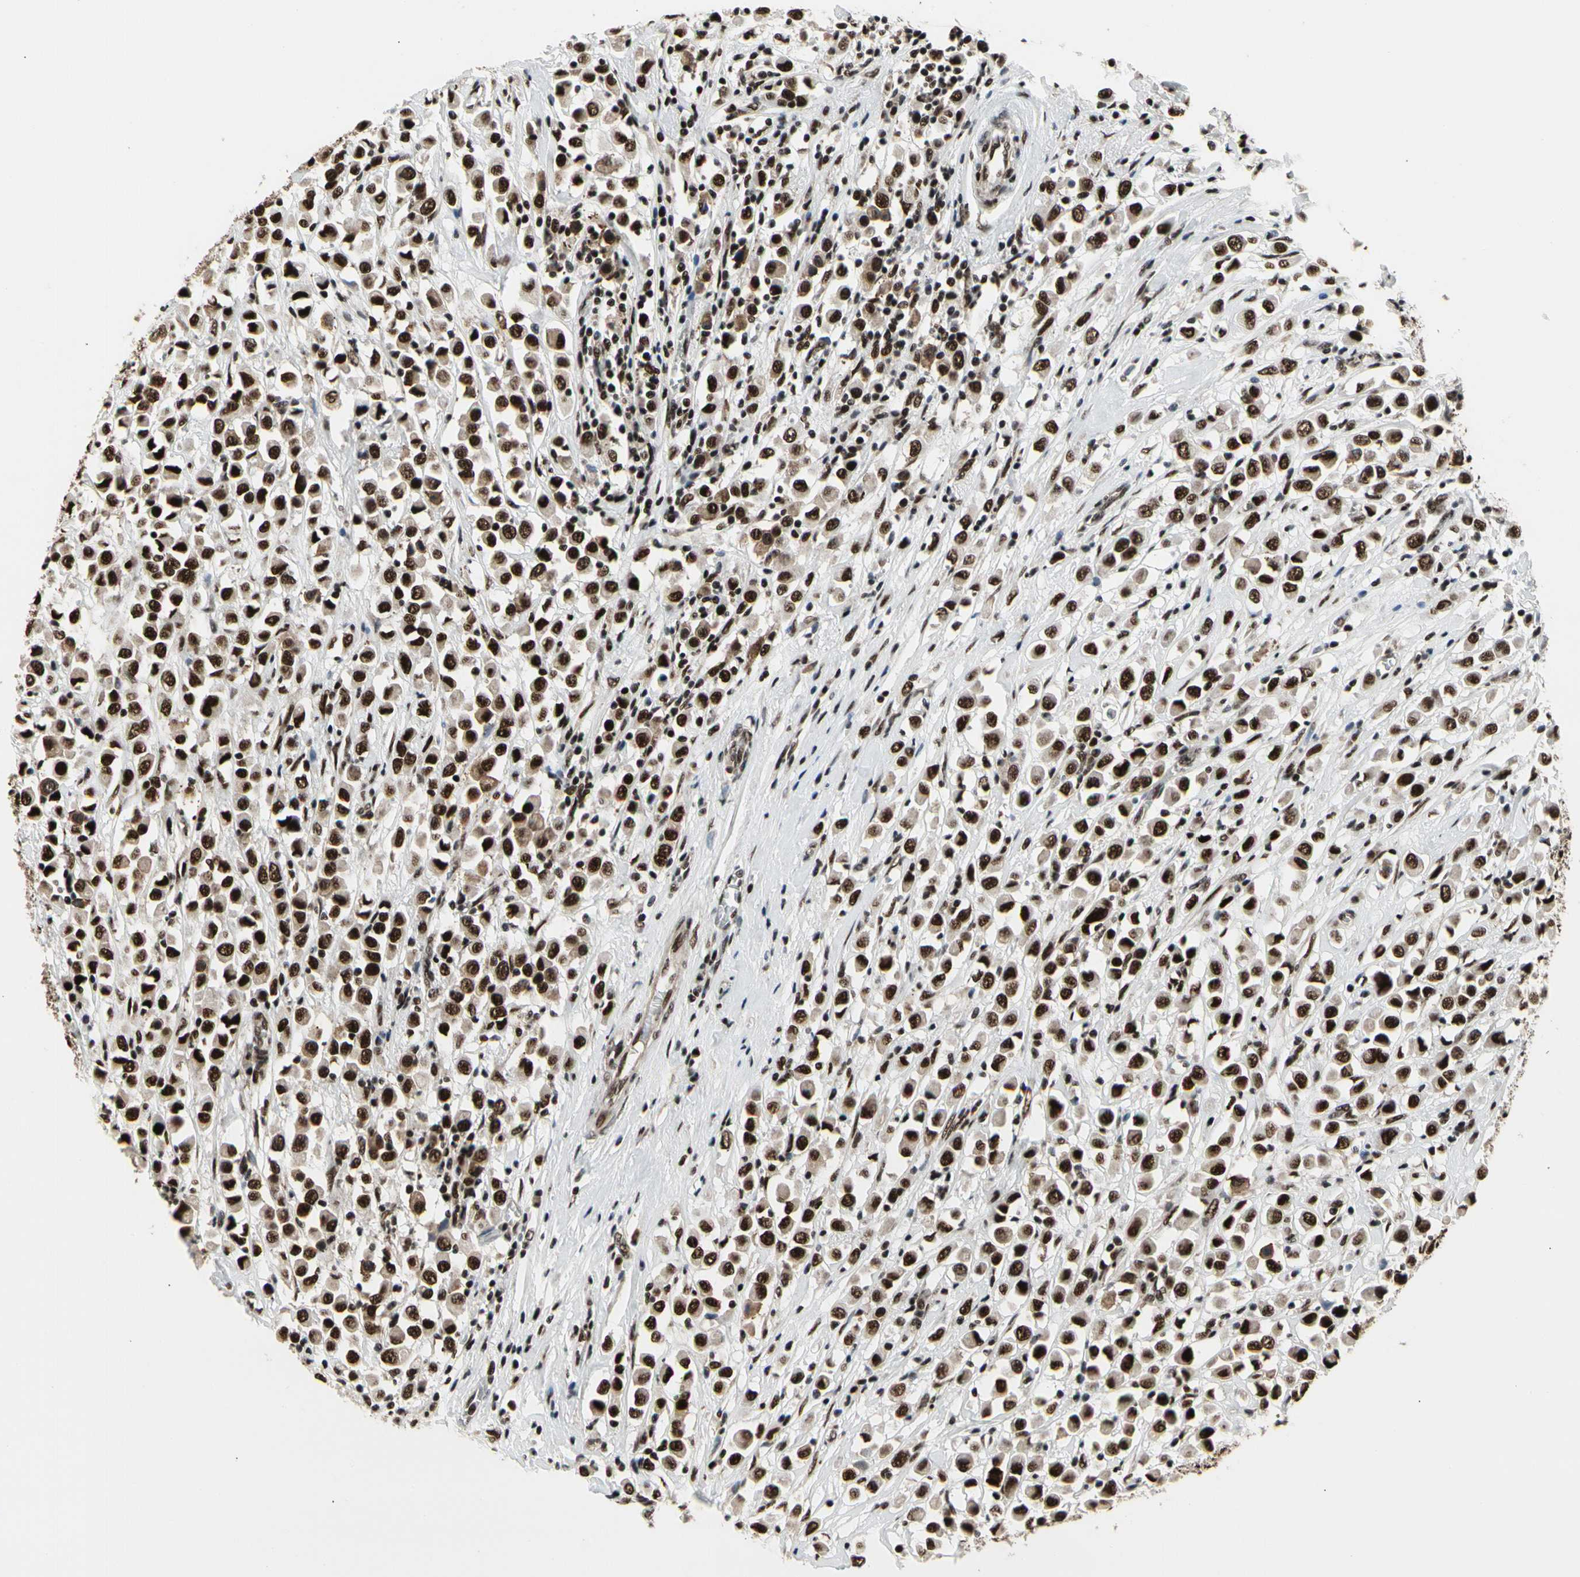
{"staining": {"intensity": "strong", "quantity": ">75%", "location": "nuclear"}, "tissue": "breast cancer", "cell_type": "Tumor cells", "image_type": "cancer", "snomed": [{"axis": "morphology", "description": "Duct carcinoma"}, {"axis": "topography", "description": "Breast"}], "caption": "Protein expression analysis of breast cancer displays strong nuclear positivity in about >75% of tumor cells.", "gene": "SRSF11", "patient": {"sex": "female", "age": 61}}